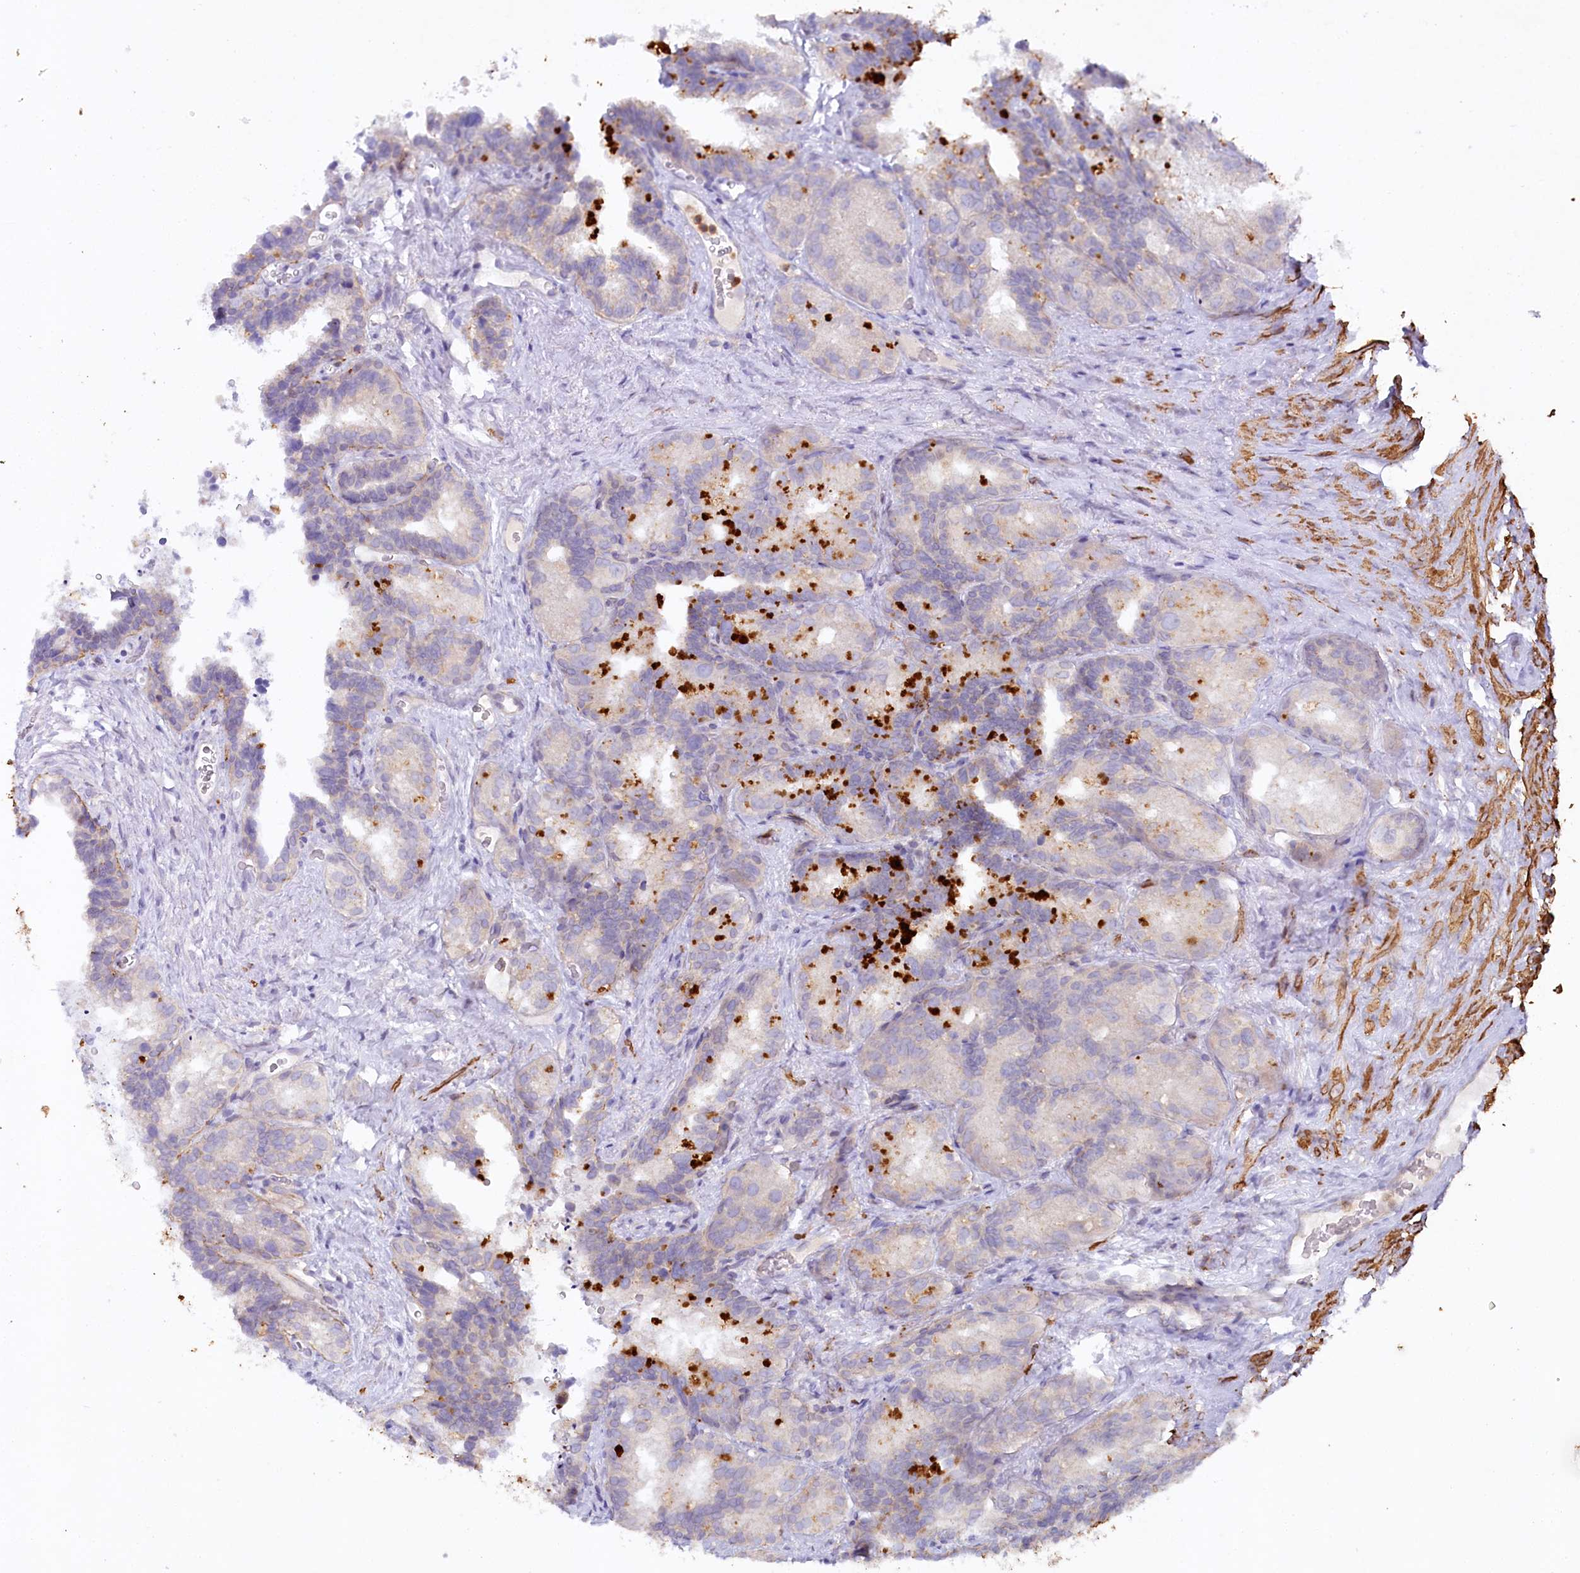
{"staining": {"intensity": "negative", "quantity": "none", "location": "none"}, "tissue": "seminal vesicle", "cell_type": "Glandular cells", "image_type": "normal", "snomed": [{"axis": "morphology", "description": "Normal tissue, NOS"}, {"axis": "topography", "description": "Seminal veicle"}], "caption": "DAB immunohistochemical staining of normal human seminal vesicle displays no significant staining in glandular cells.", "gene": "ALDH3B1", "patient": {"sex": "male", "age": 60}}